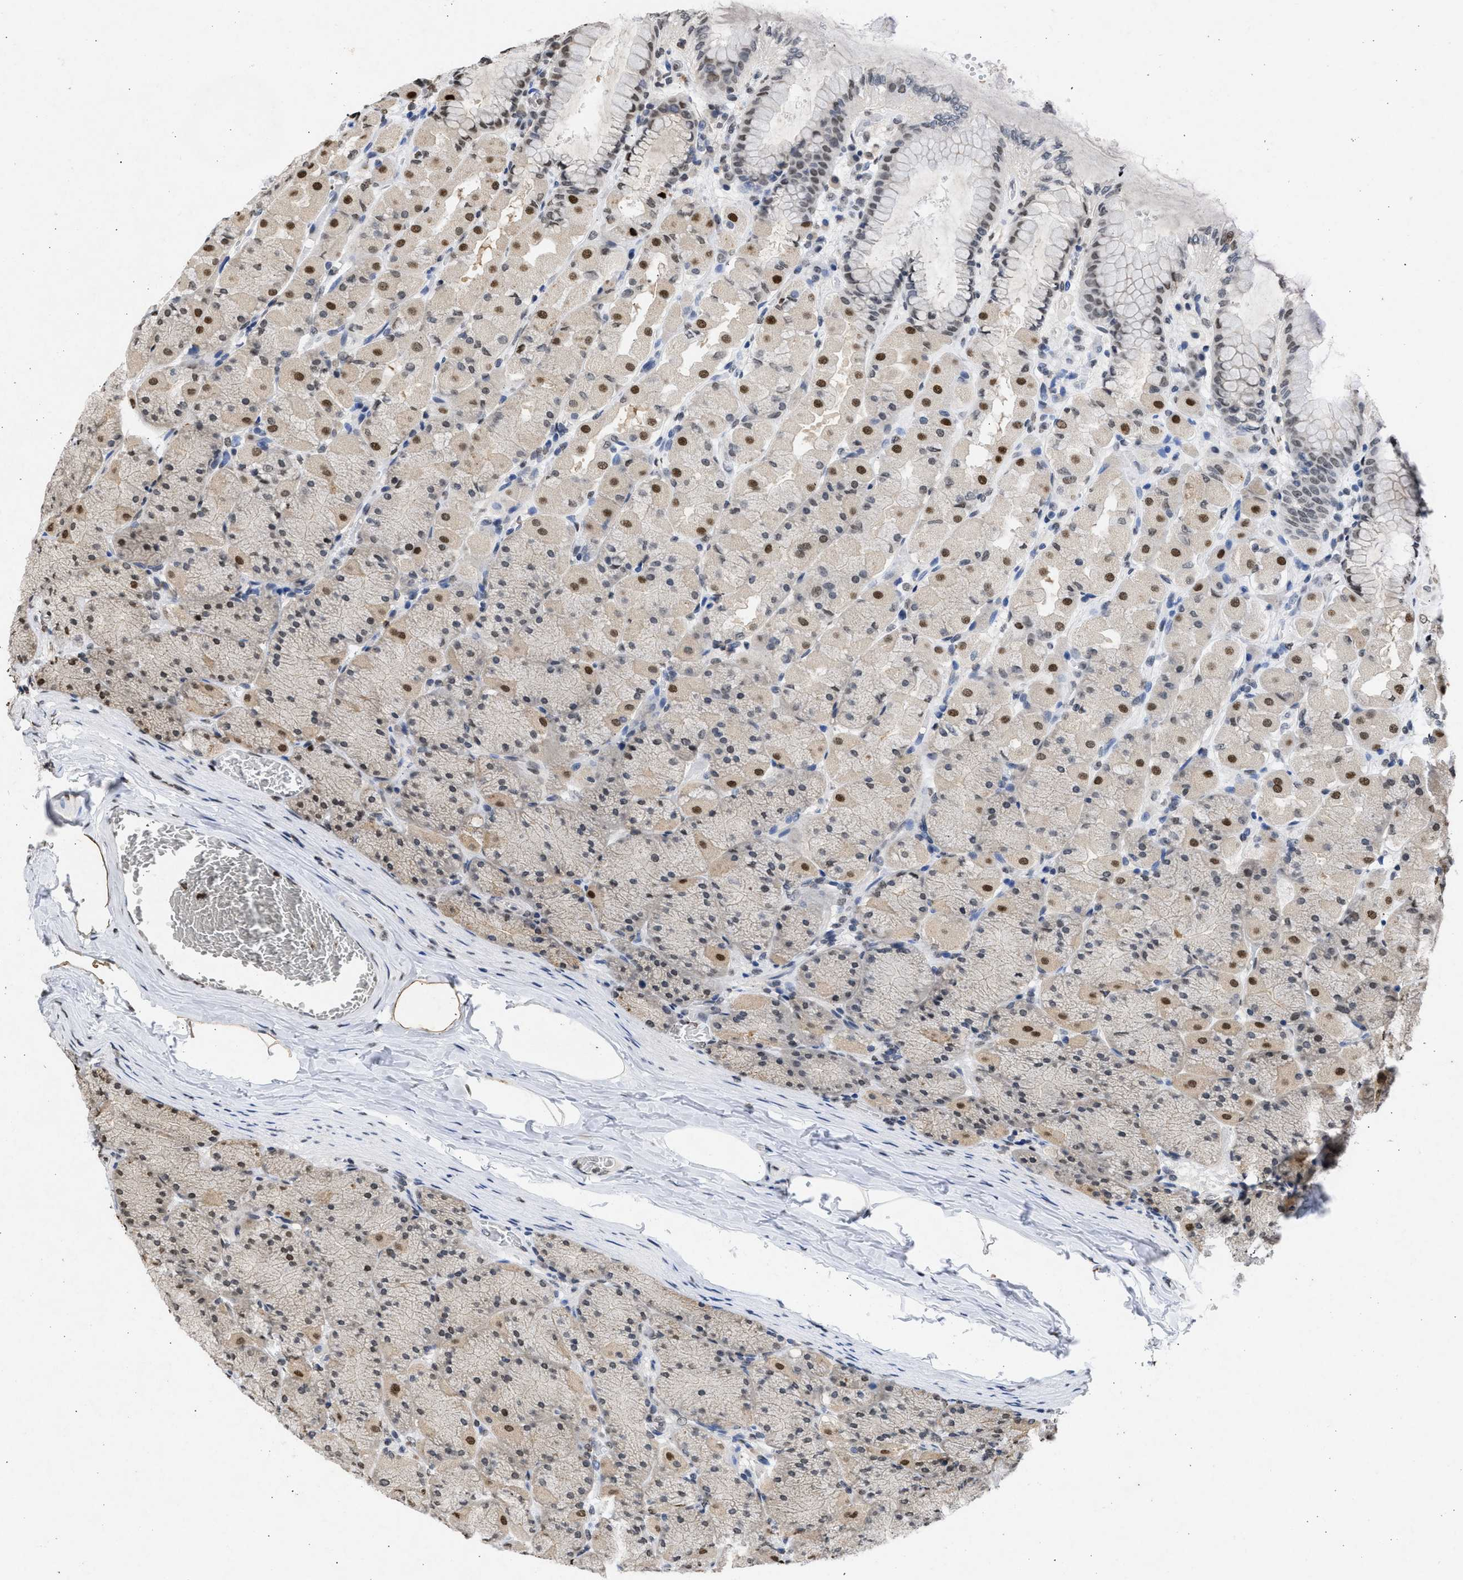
{"staining": {"intensity": "strong", "quantity": "25%-75%", "location": "cytoplasmic/membranous,nuclear"}, "tissue": "stomach", "cell_type": "Glandular cells", "image_type": "normal", "snomed": [{"axis": "morphology", "description": "Normal tissue, NOS"}, {"axis": "topography", "description": "Stomach, upper"}], "caption": "Immunohistochemistry of normal stomach reveals high levels of strong cytoplasmic/membranous,nuclear staining in about 25%-75% of glandular cells. (IHC, brightfield microscopy, high magnification).", "gene": "NUP35", "patient": {"sex": "female", "age": 56}}